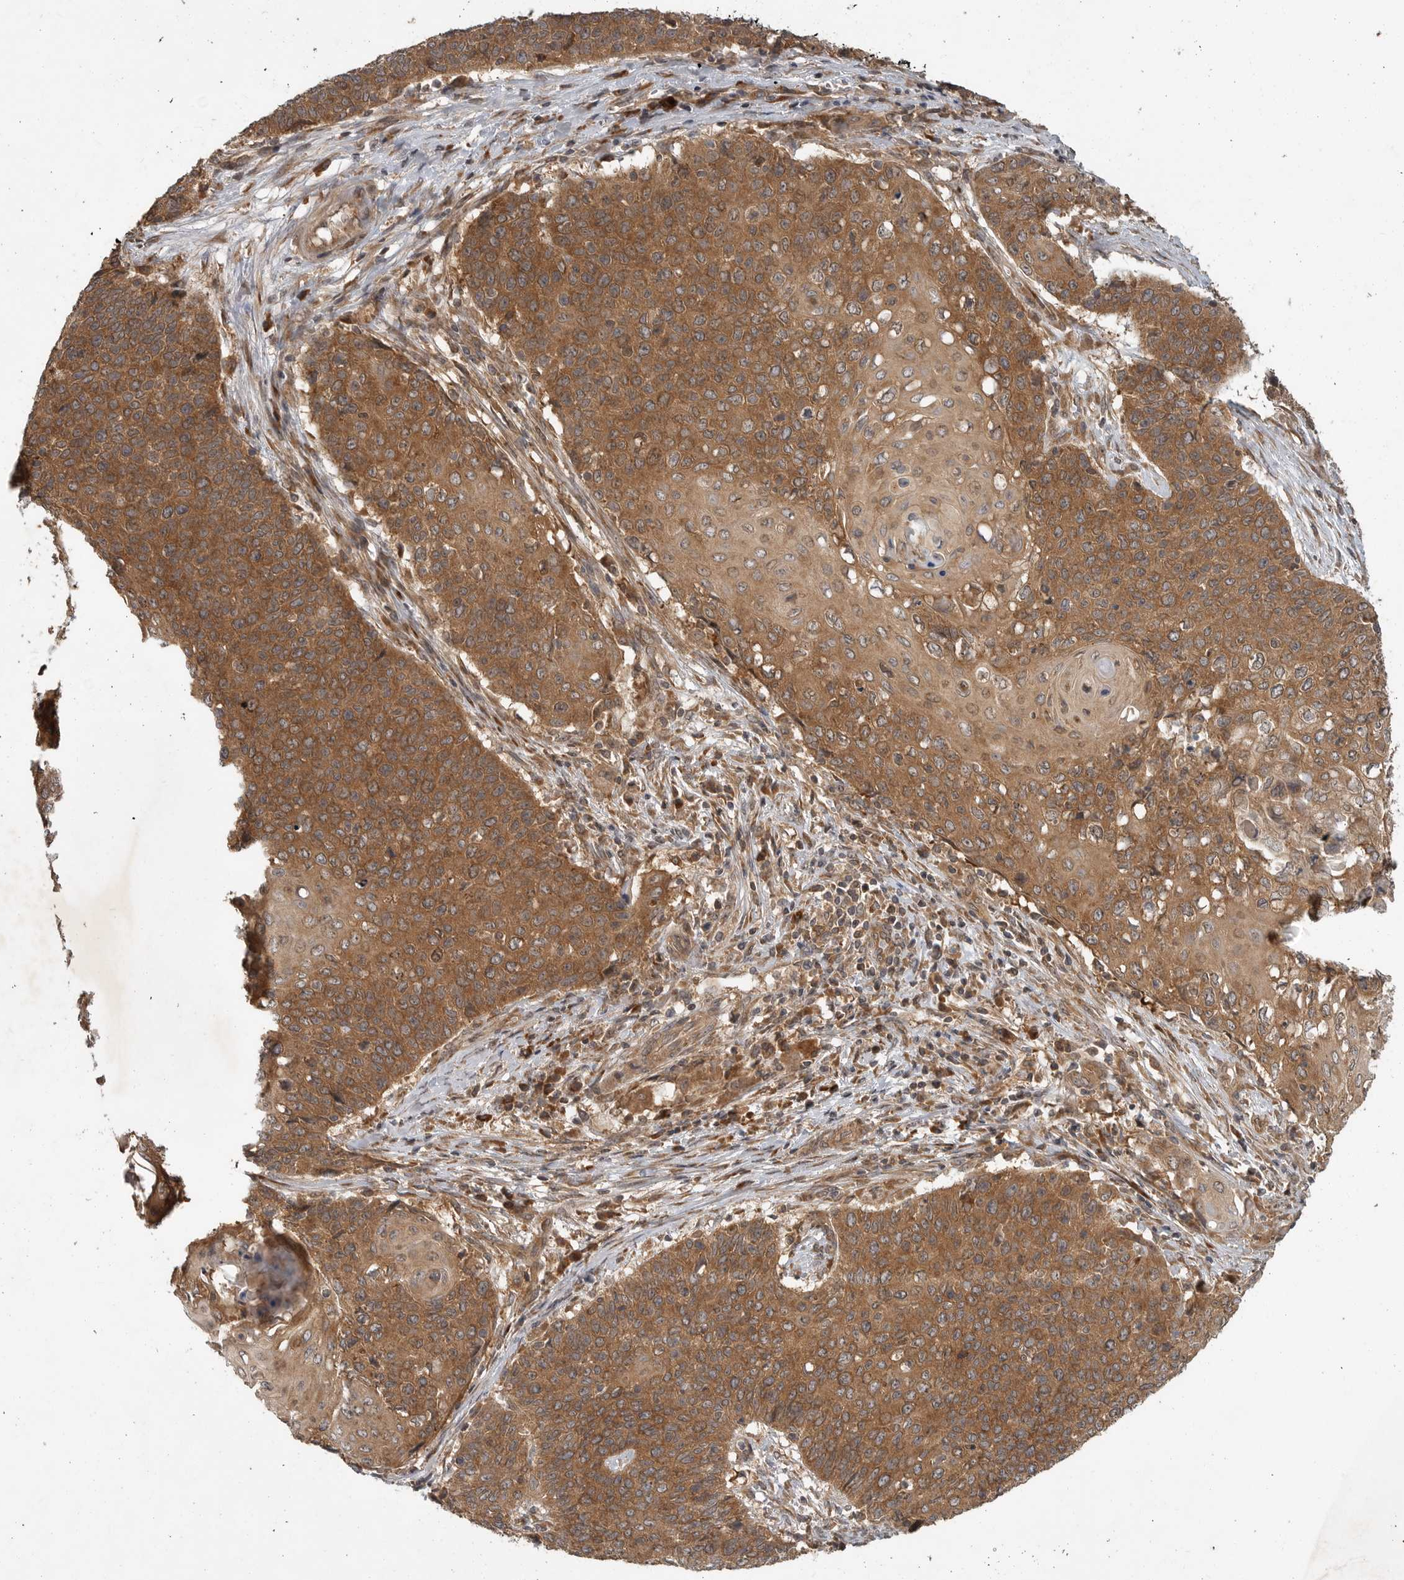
{"staining": {"intensity": "moderate", "quantity": ">75%", "location": "cytoplasmic/membranous"}, "tissue": "cervical cancer", "cell_type": "Tumor cells", "image_type": "cancer", "snomed": [{"axis": "morphology", "description": "Squamous cell carcinoma, NOS"}, {"axis": "topography", "description": "Cervix"}], "caption": "Human squamous cell carcinoma (cervical) stained with a brown dye reveals moderate cytoplasmic/membranous positive staining in approximately >75% of tumor cells.", "gene": "OSBPL9", "patient": {"sex": "female", "age": 39}}